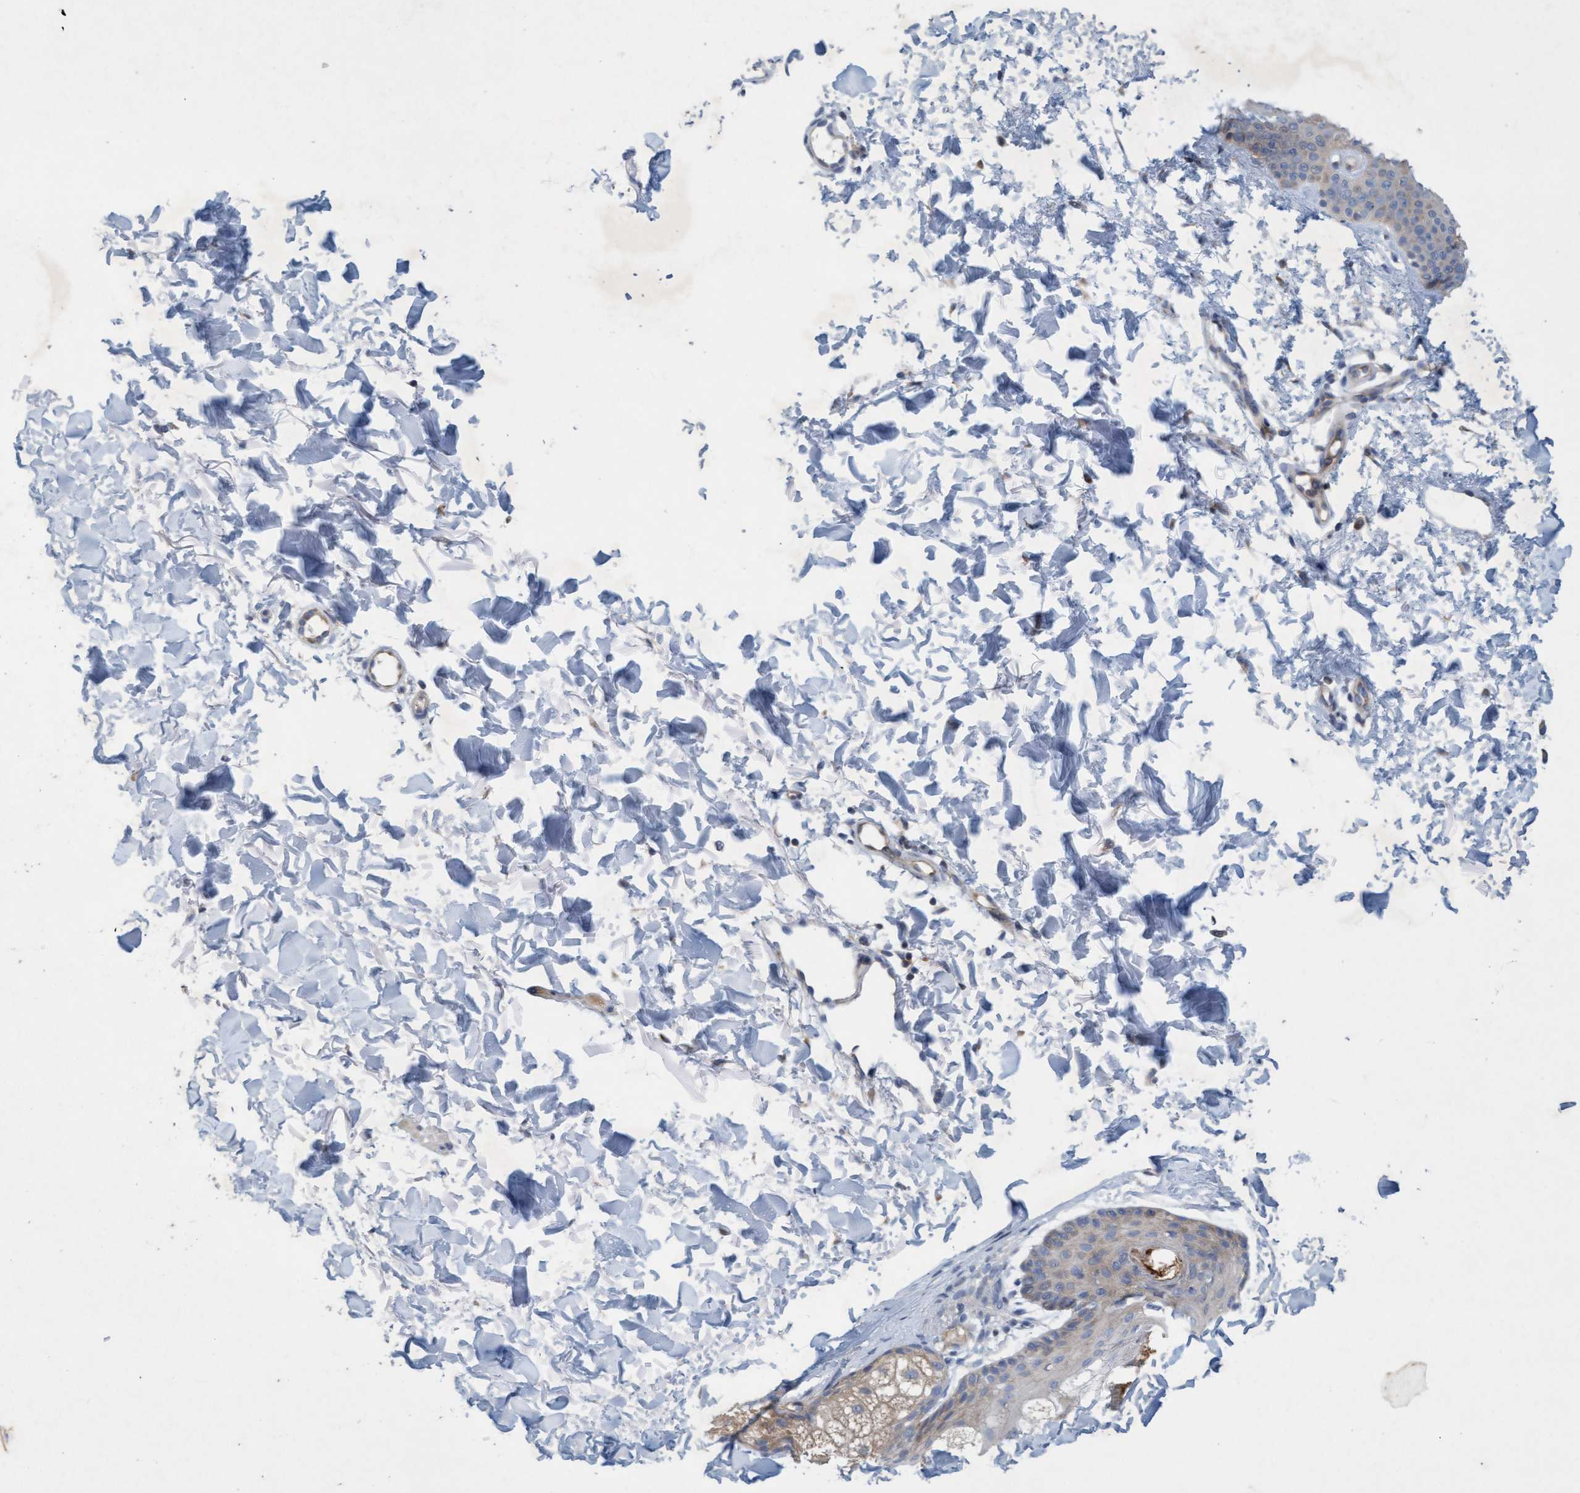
{"staining": {"intensity": "negative", "quantity": "none", "location": "none"}, "tissue": "skin", "cell_type": "Fibroblasts", "image_type": "normal", "snomed": [{"axis": "morphology", "description": "Normal tissue, NOS"}, {"axis": "morphology", "description": "Malignant melanoma, NOS"}, {"axis": "topography", "description": "Skin"}], "caption": "This micrograph is of benign skin stained with IHC to label a protein in brown with the nuclei are counter-stained blue. There is no expression in fibroblasts.", "gene": "DDHD2", "patient": {"sex": "male", "age": 83}}